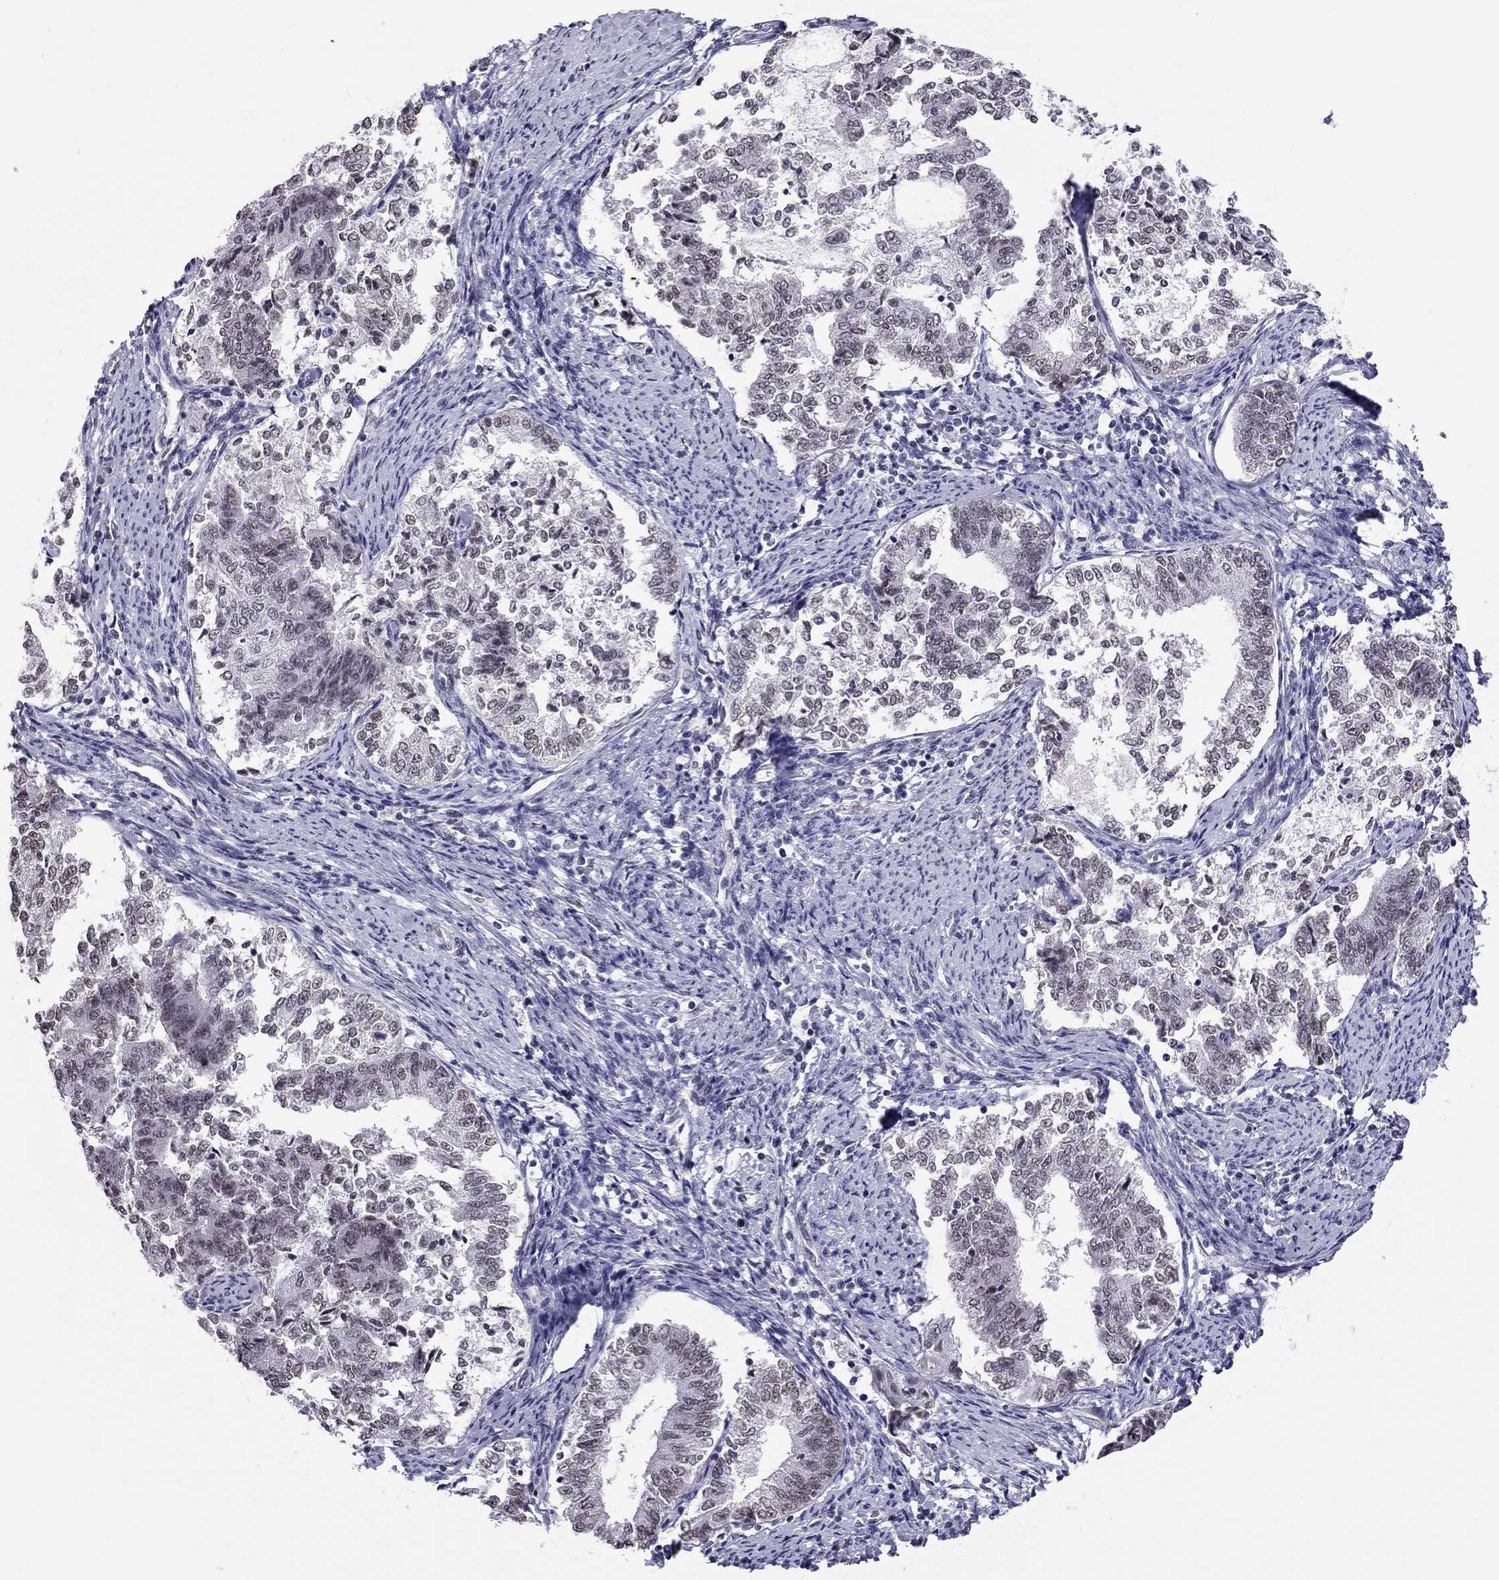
{"staining": {"intensity": "moderate", "quantity": "<25%", "location": "nuclear"}, "tissue": "endometrial cancer", "cell_type": "Tumor cells", "image_type": "cancer", "snomed": [{"axis": "morphology", "description": "Adenocarcinoma, NOS"}, {"axis": "topography", "description": "Endometrium"}], "caption": "The micrograph reveals a brown stain indicating the presence of a protein in the nuclear of tumor cells in adenocarcinoma (endometrial). (DAB (3,3'-diaminobenzidine) IHC with brightfield microscopy, high magnification).", "gene": "PPP1R3A", "patient": {"sex": "female", "age": 65}}